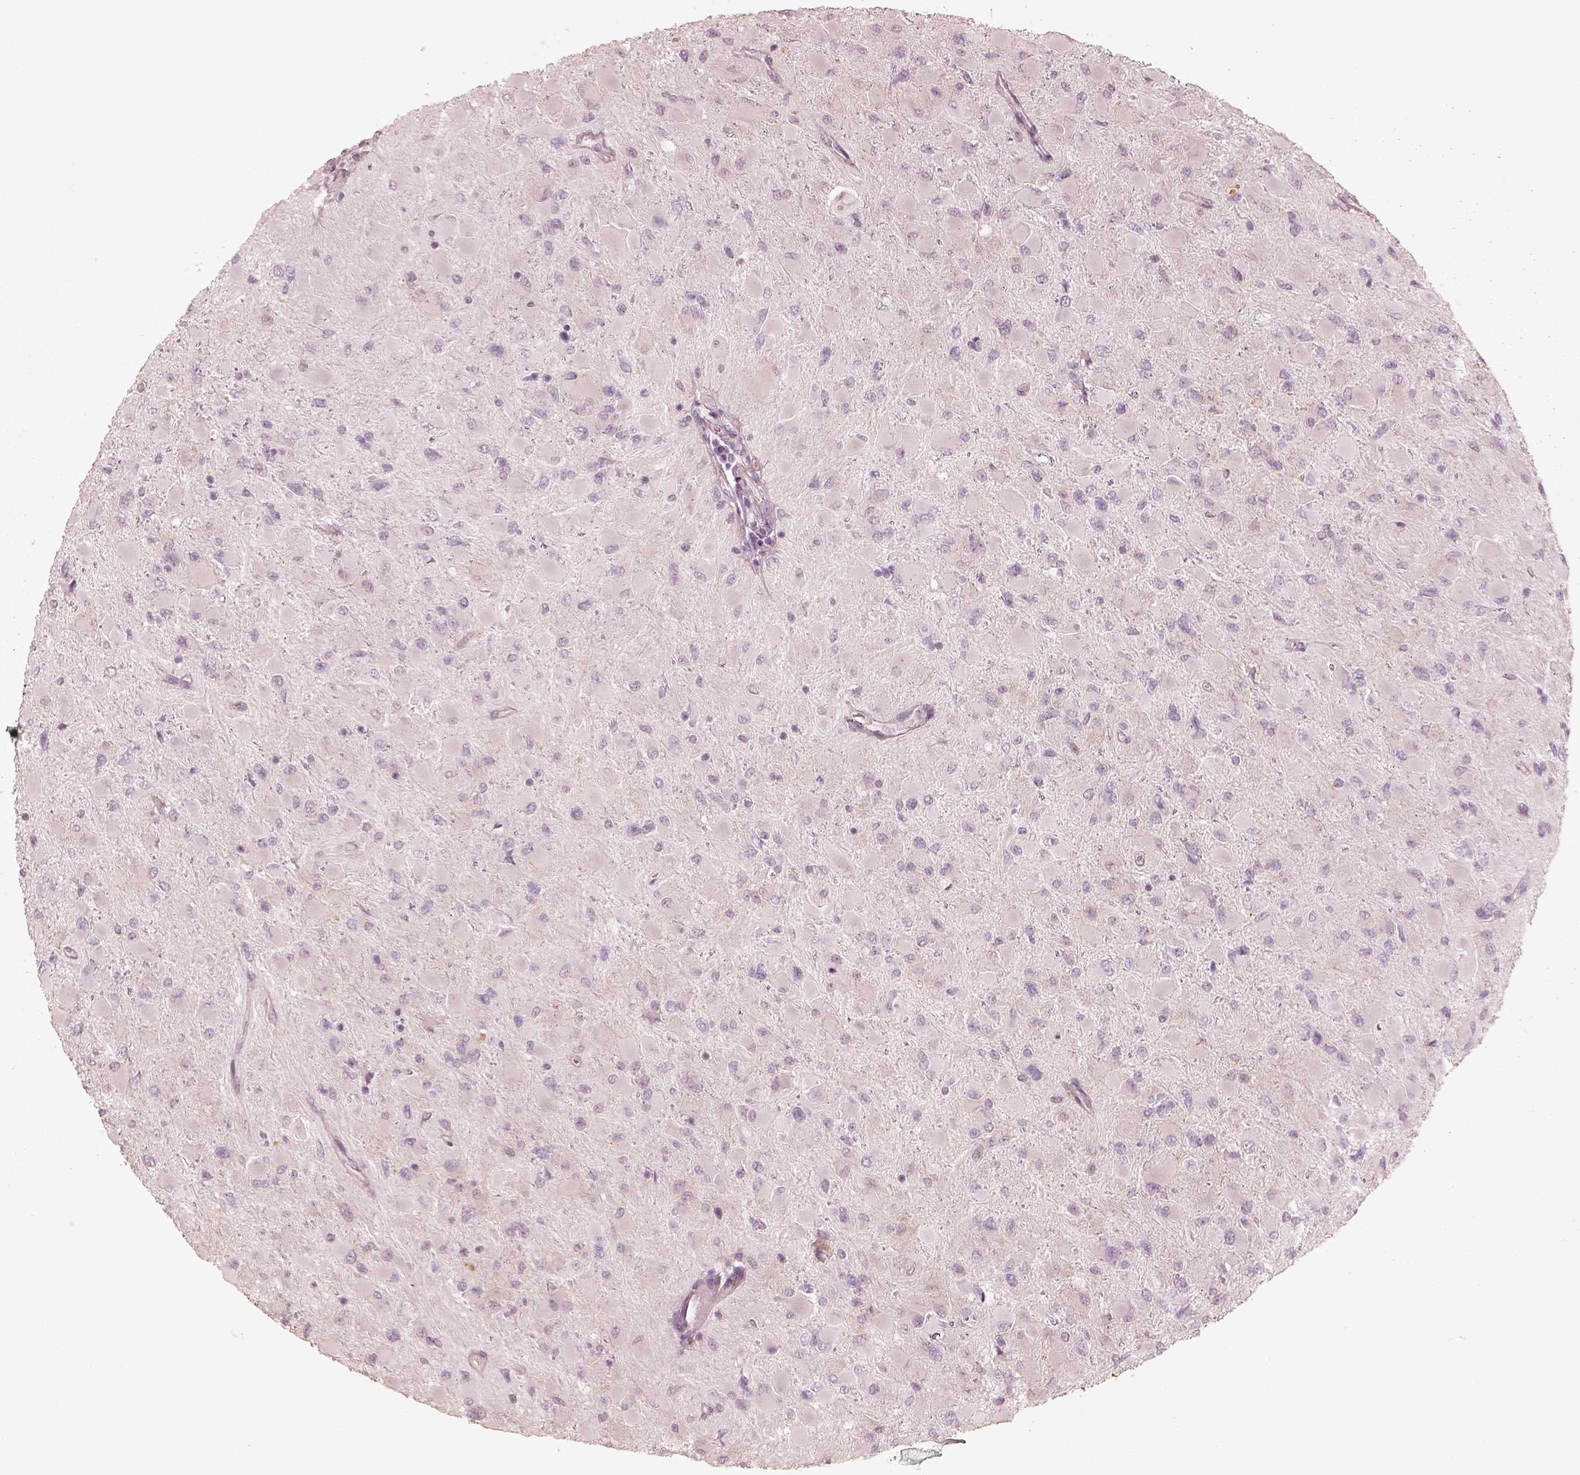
{"staining": {"intensity": "negative", "quantity": "none", "location": "none"}, "tissue": "glioma", "cell_type": "Tumor cells", "image_type": "cancer", "snomed": [{"axis": "morphology", "description": "Glioma, malignant, High grade"}, {"axis": "topography", "description": "Cerebral cortex"}], "caption": "Tumor cells are negative for protein expression in human glioma.", "gene": "RAB3C", "patient": {"sex": "female", "age": 36}}